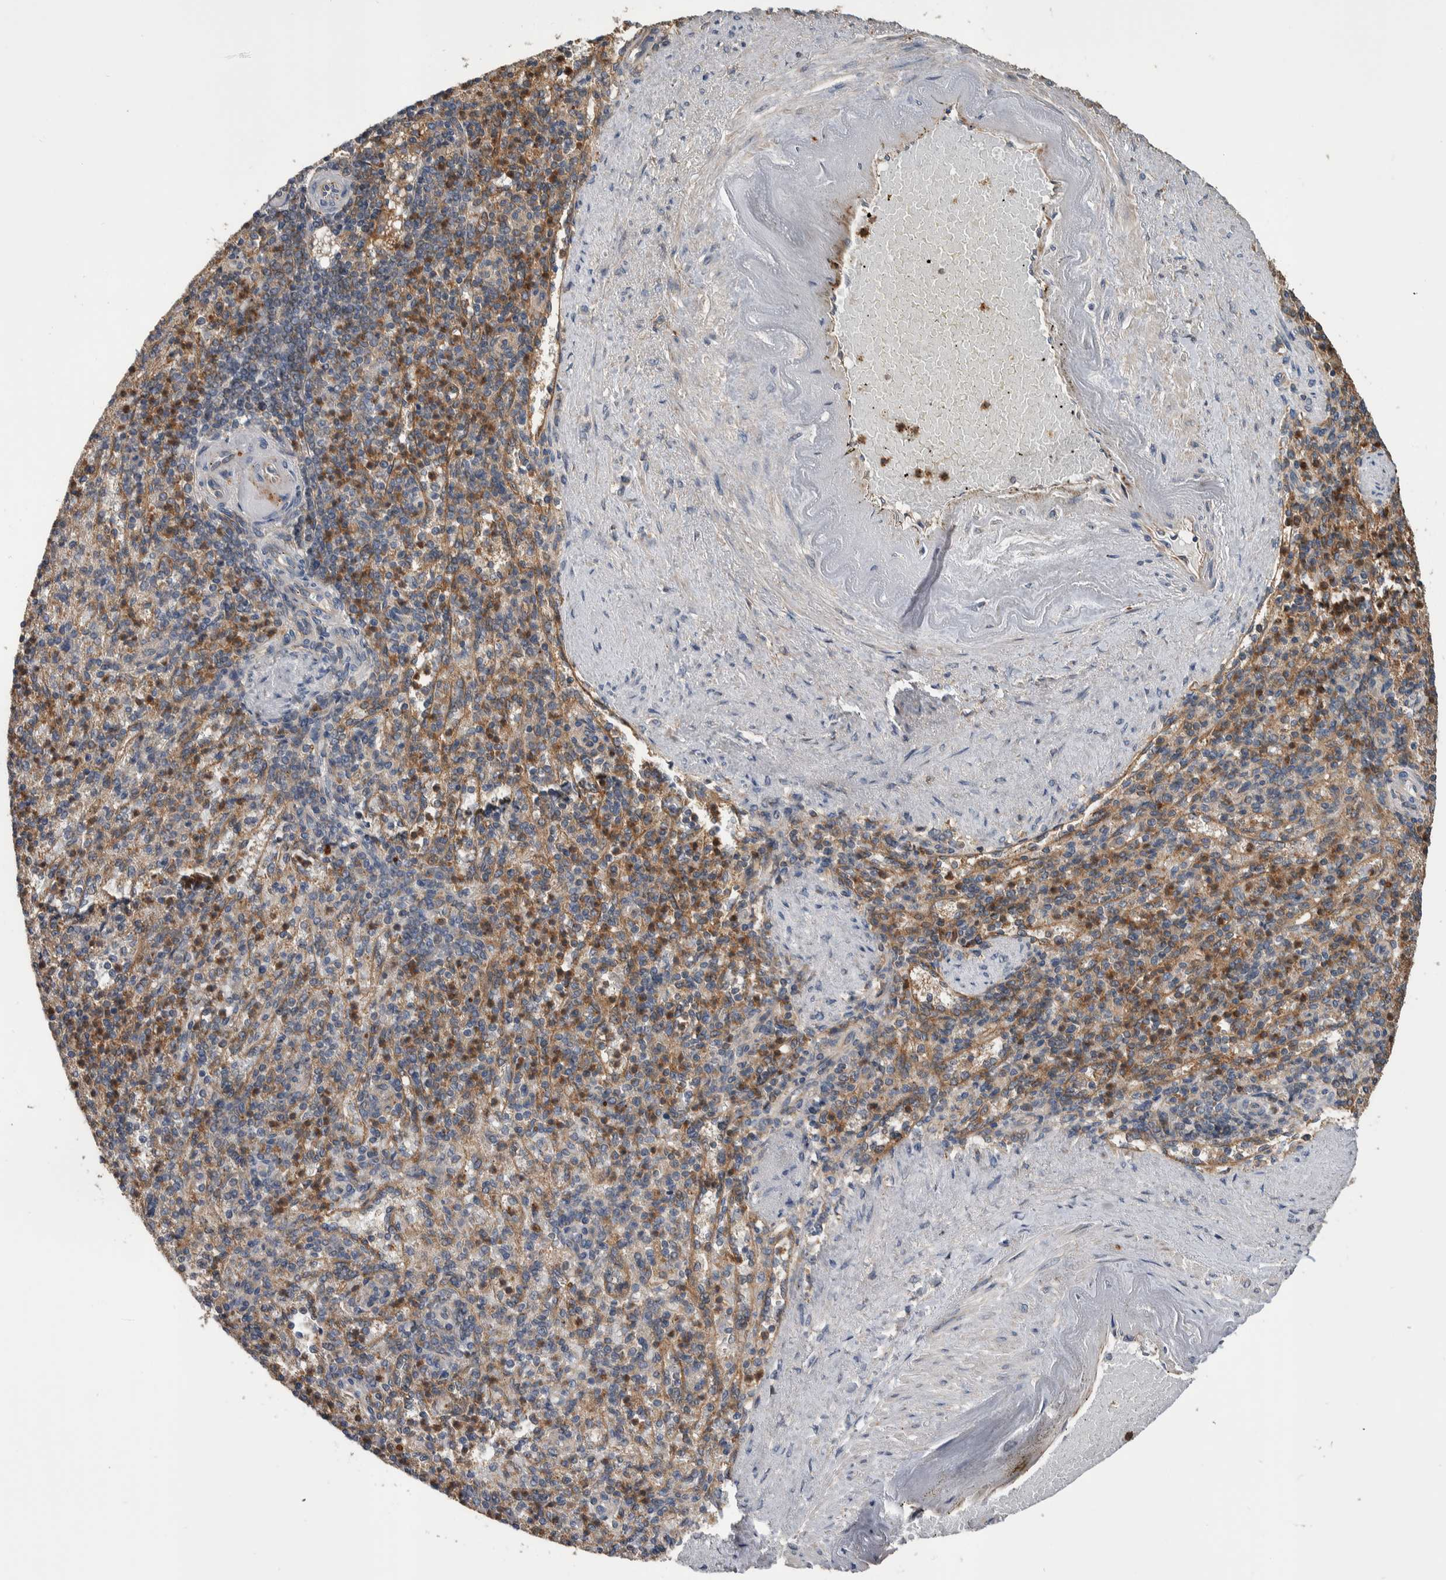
{"staining": {"intensity": "moderate", "quantity": "25%-75%", "location": "cytoplasmic/membranous"}, "tissue": "spleen", "cell_type": "Cells in red pulp", "image_type": "normal", "snomed": [{"axis": "morphology", "description": "Normal tissue, NOS"}, {"axis": "topography", "description": "Spleen"}], "caption": "DAB immunohistochemical staining of benign human spleen shows moderate cytoplasmic/membranous protein staining in about 25%-75% of cells in red pulp.", "gene": "SDCBP", "patient": {"sex": "female", "age": 74}}